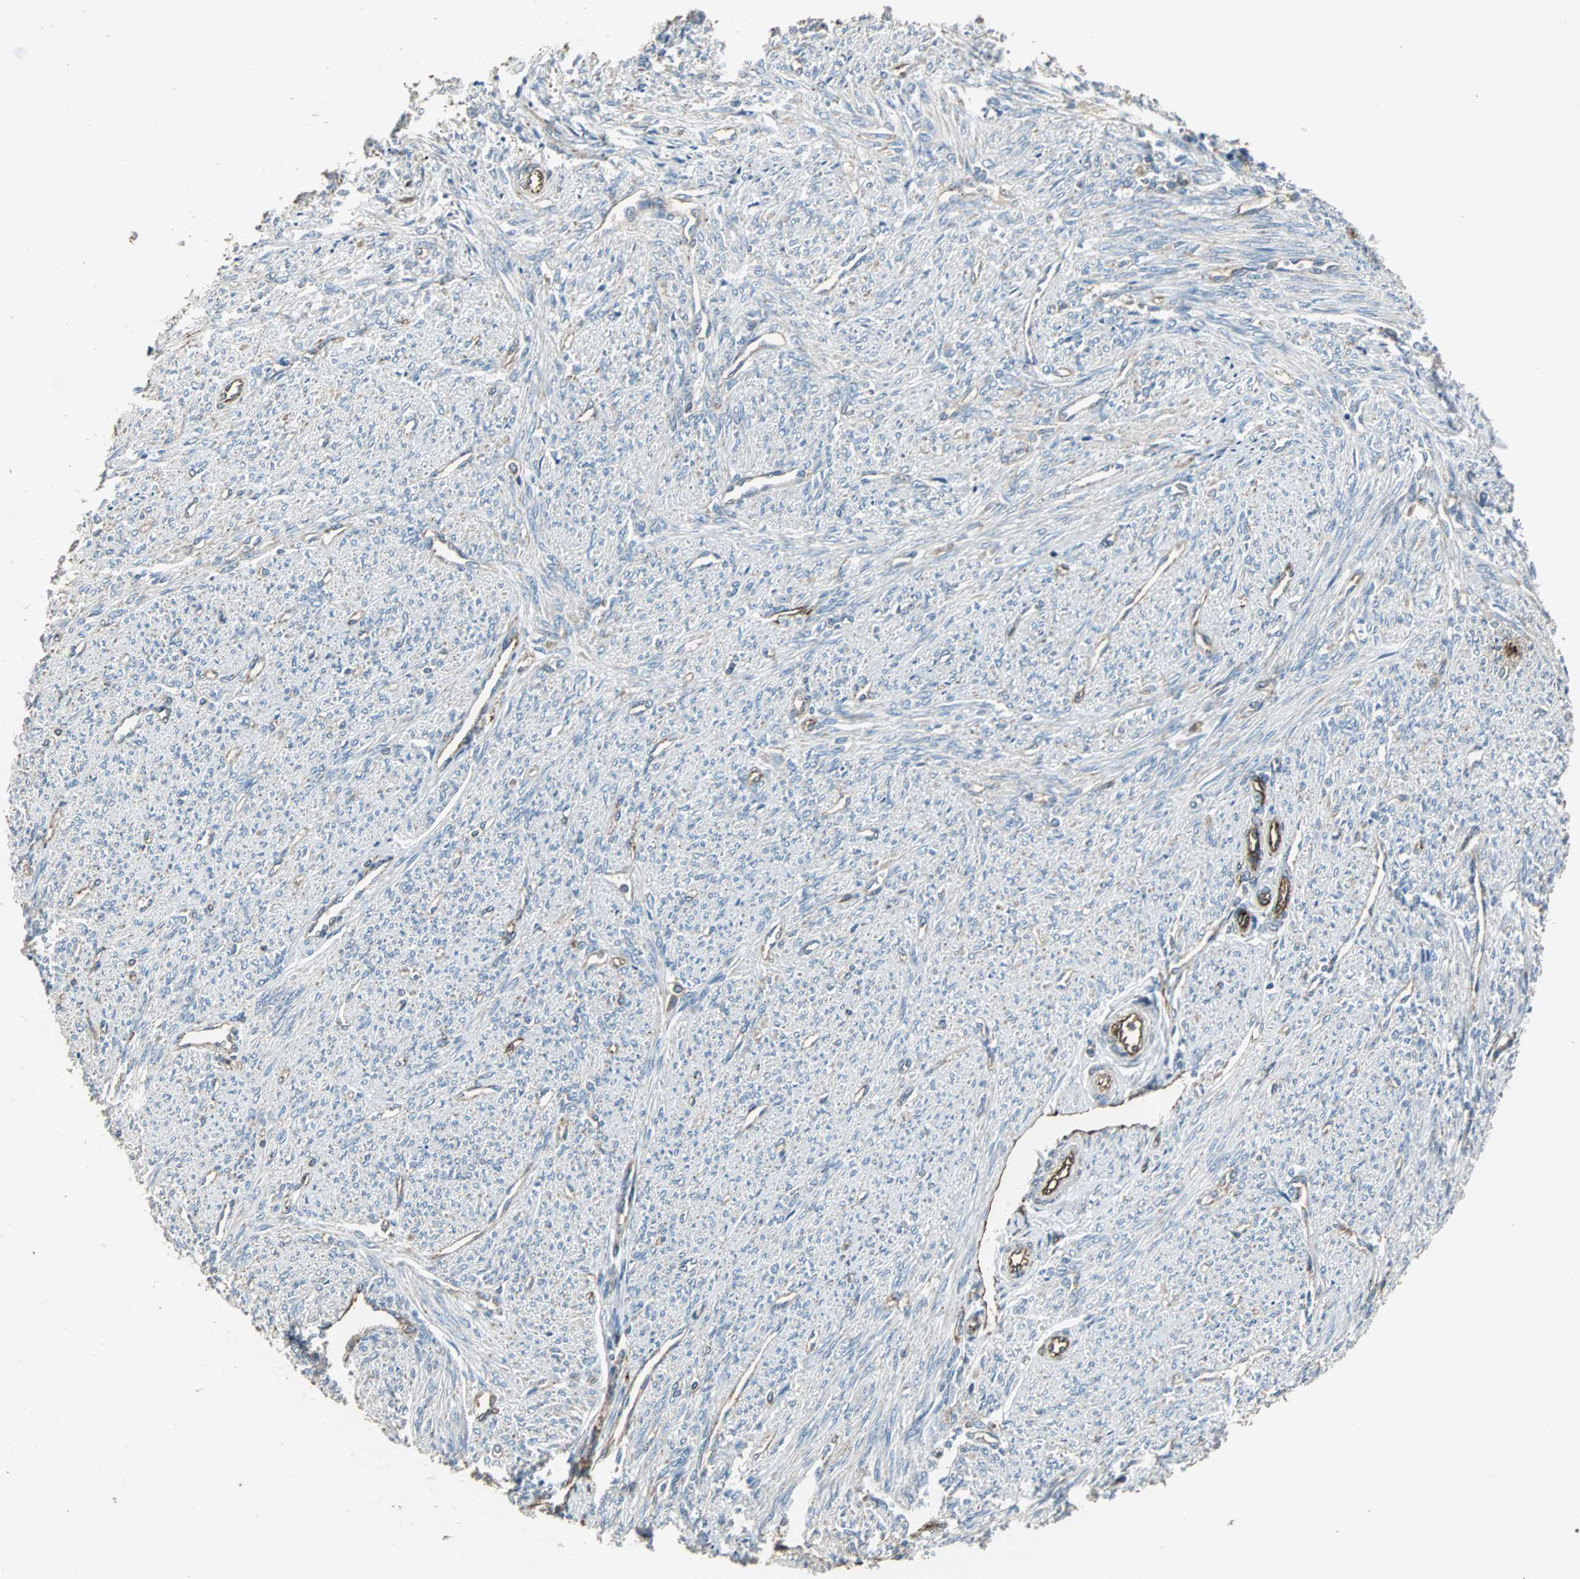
{"staining": {"intensity": "negative", "quantity": "none", "location": "none"}, "tissue": "smooth muscle", "cell_type": "Smooth muscle cells", "image_type": "normal", "snomed": [{"axis": "morphology", "description": "Normal tissue, NOS"}, {"axis": "topography", "description": "Smooth muscle"}], "caption": "DAB (3,3'-diaminobenzidine) immunohistochemical staining of unremarkable human smooth muscle displays no significant expression in smooth muscle cells. Brightfield microscopy of immunohistochemistry (IHC) stained with DAB (3,3'-diaminobenzidine) (brown) and hematoxylin (blue), captured at high magnification.", "gene": "F11R", "patient": {"sex": "female", "age": 65}}